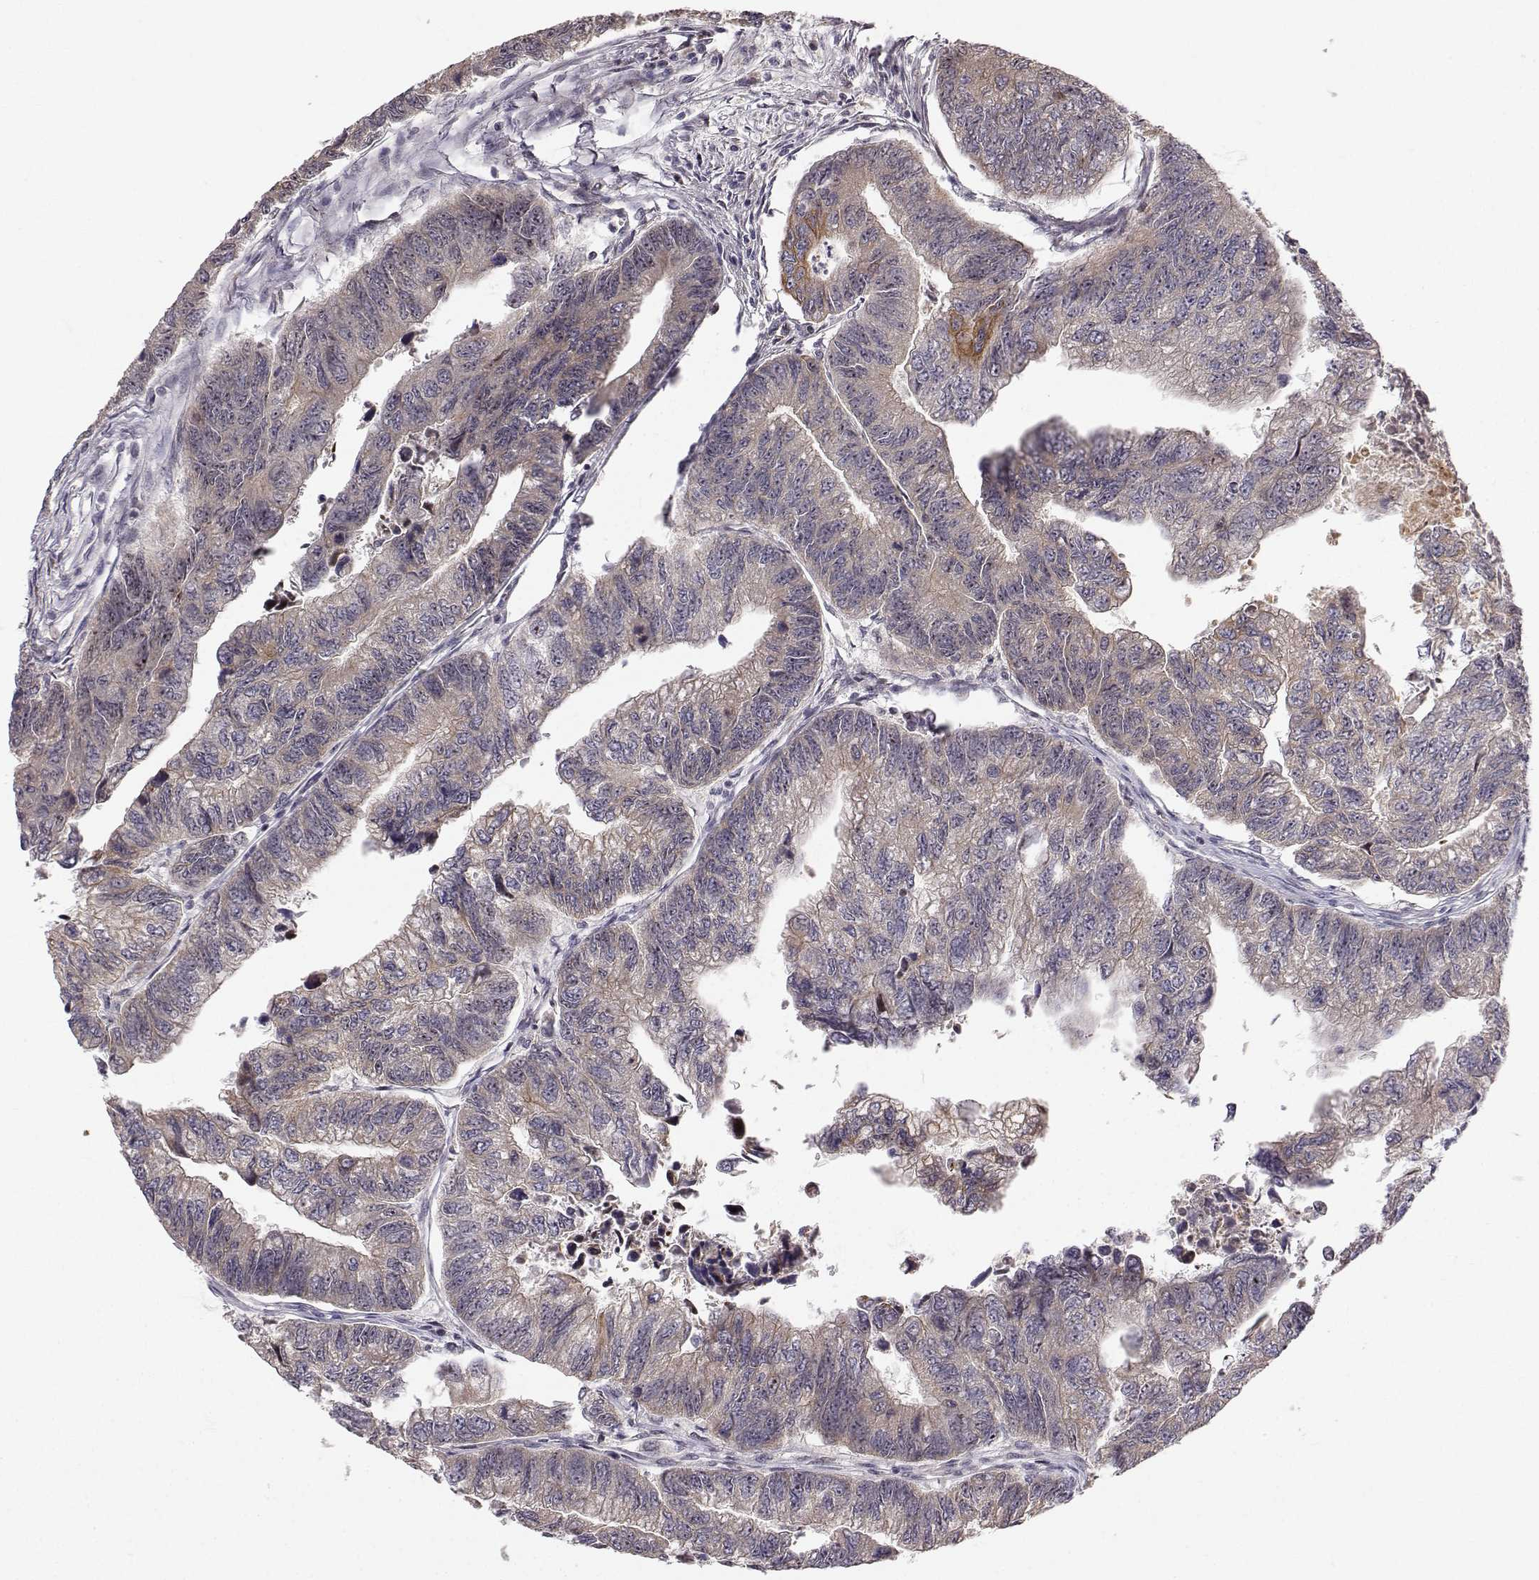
{"staining": {"intensity": "moderate", "quantity": "<25%", "location": "cytoplasmic/membranous"}, "tissue": "colorectal cancer", "cell_type": "Tumor cells", "image_type": "cancer", "snomed": [{"axis": "morphology", "description": "Adenocarcinoma, NOS"}, {"axis": "topography", "description": "Colon"}], "caption": "This photomicrograph demonstrates colorectal cancer stained with immunohistochemistry (IHC) to label a protein in brown. The cytoplasmic/membranous of tumor cells show moderate positivity for the protein. Nuclei are counter-stained blue.", "gene": "APC", "patient": {"sex": "female", "age": 65}}